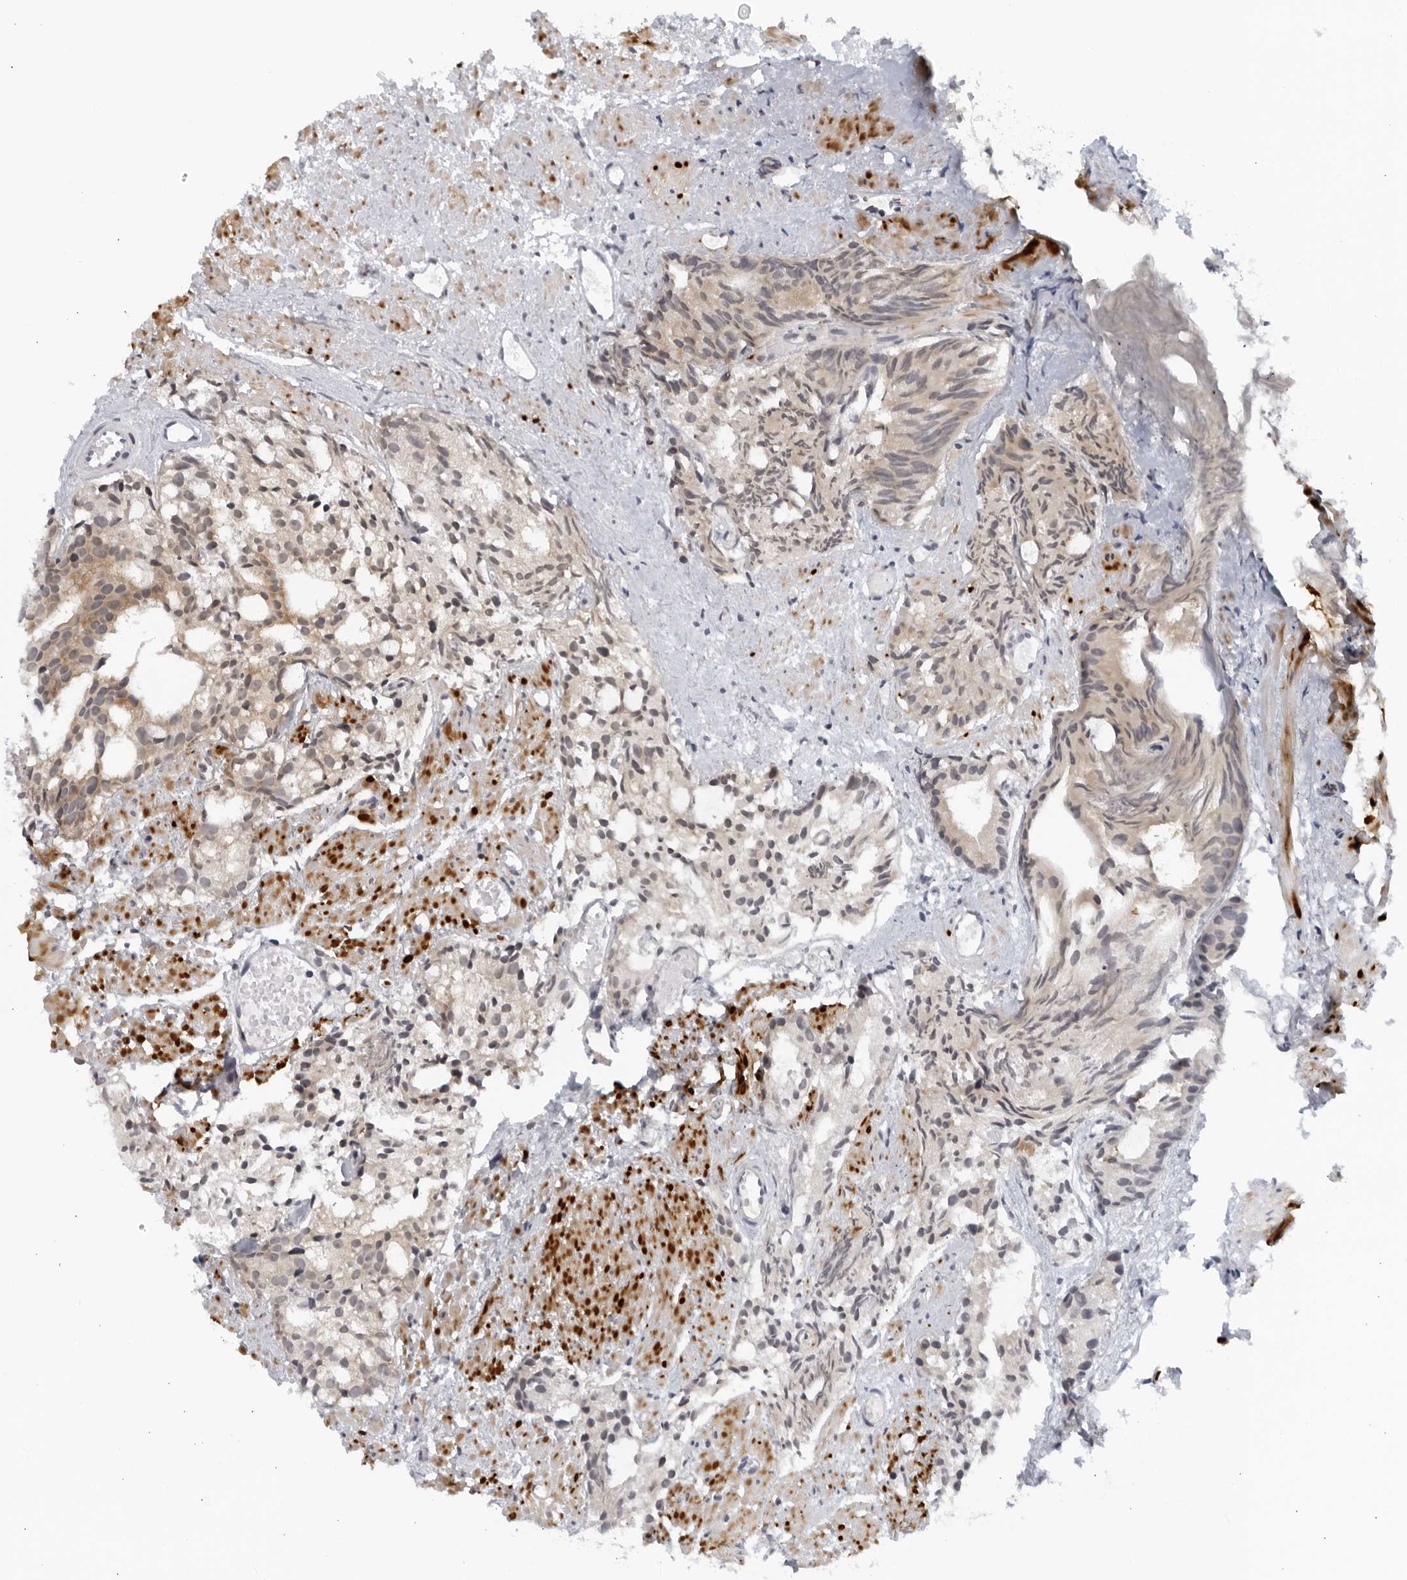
{"staining": {"intensity": "moderate", "quantity": "<25%", "location": "cytoplasmic/membranous"}, "tissue": "prostate cancer", "cell_type": "Tumor cells", "image_type": "cancer", "snomed": [{"axis": "morphology", "description": "Adenocarcinoma, Low grade"}, {"axis": "topography", "description": "Prostate"}], "caption": "Brown immunohistochemical staining in human adenocarcinoma (low-grade) (prostate) shows moderate cytoplasmic/membranous staining in approximately <25% of tumor cells. The protein of interest is stained brown, and the nuclei are stained in blue (DAB IHC with brightfield microscopy, high magnification).", "gene": "RC3H1", "patient": {"sex": "male", "age": 88}}